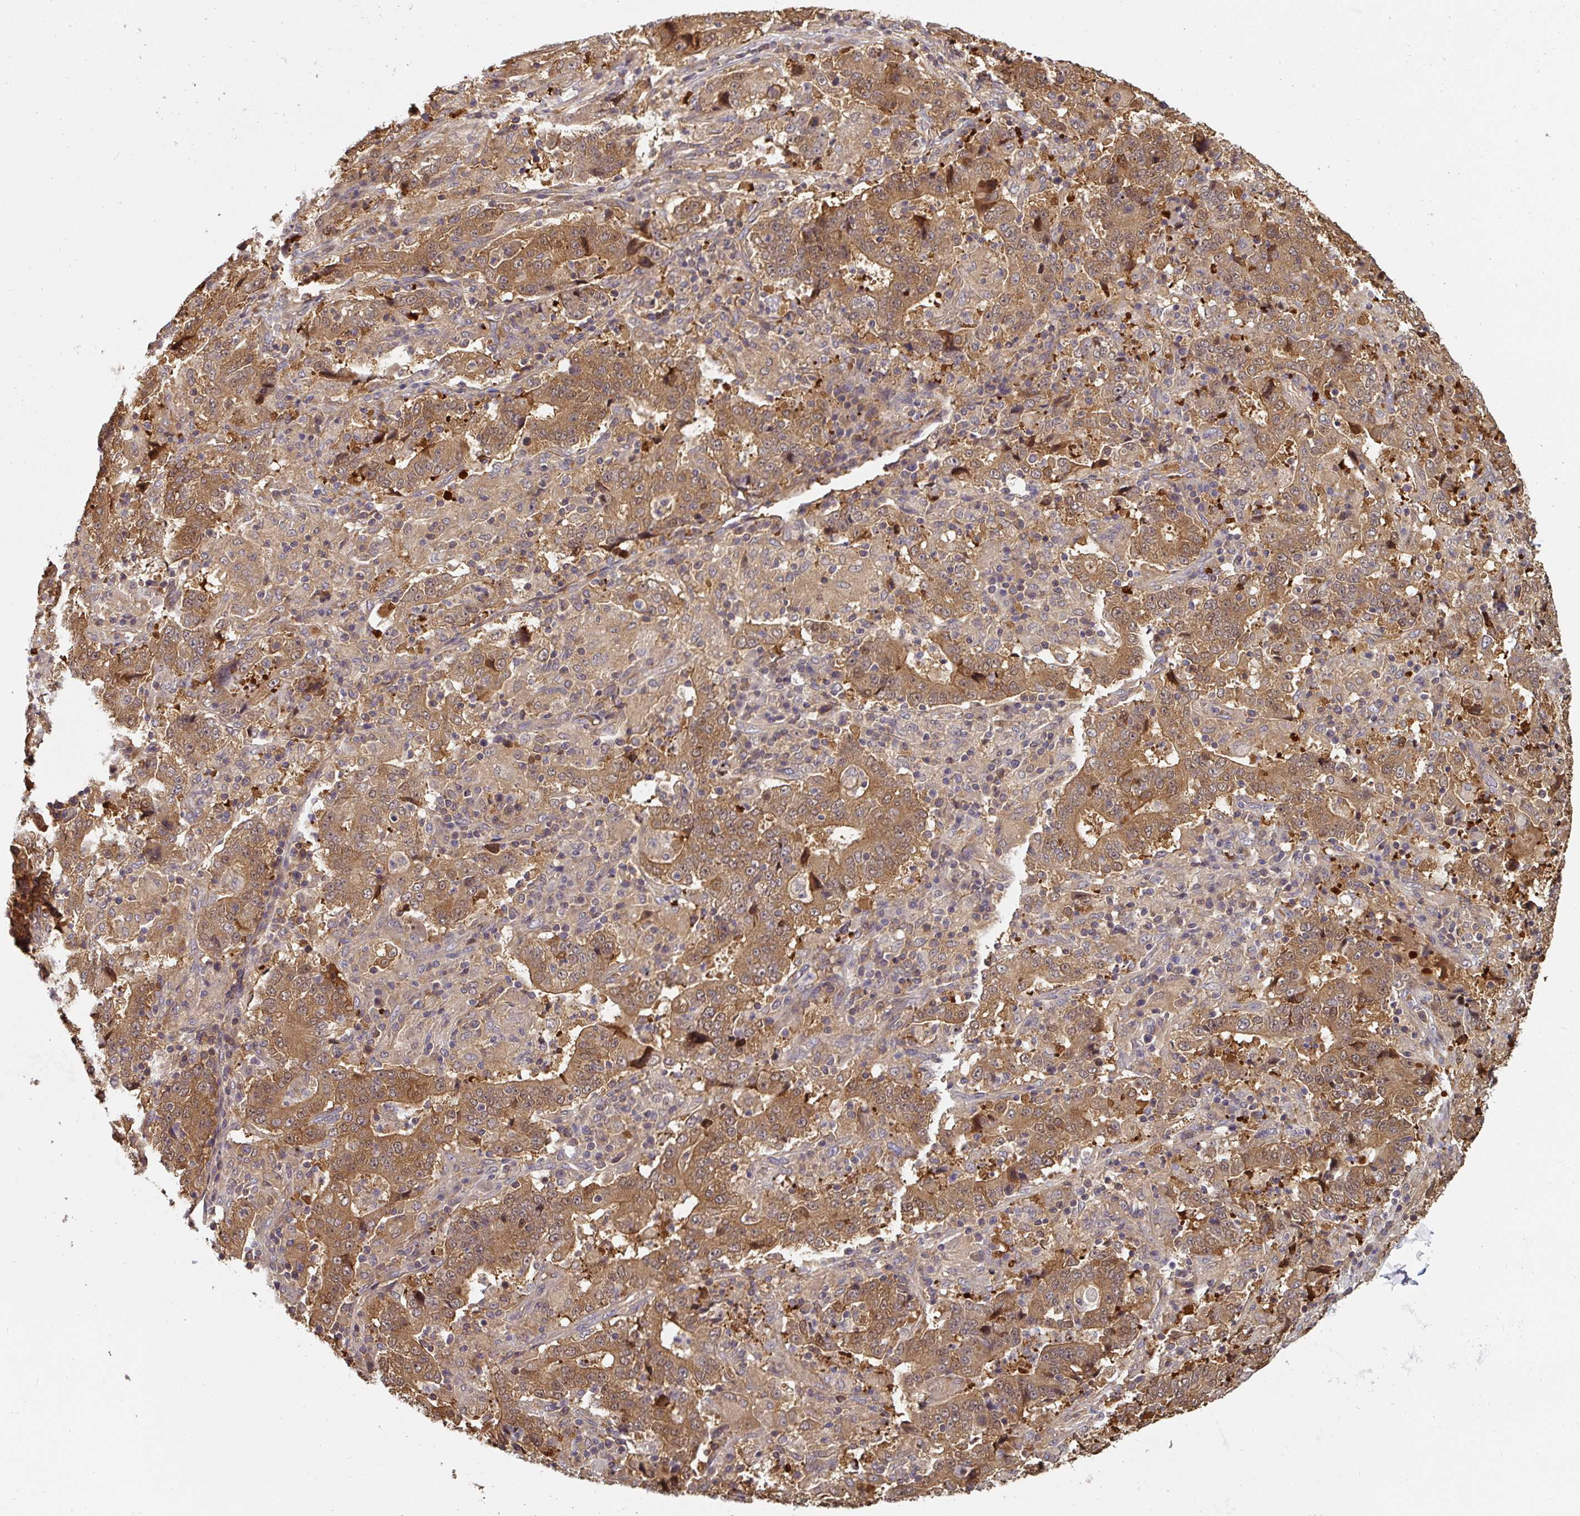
{"staining": {"intensity": "moderate", "quantity": ">75%", "location": "cytoplasmic/membranous,nuclear"}, "tissue": "stomach cancer", "cell_type": "Tumor cells", "image_type": "cancer", "snomed": [{"axis": "morphology", "description": "Normal tissue, NOS"}, {"axis": "morphology", "description": "Adenocarcinoma, NOS"}, {"axis": "topography", "description": "Stomach, upper"}, {"axis": "topography", "description": "Stomach"}], "caption": "This is a micrograph of immunohistochemistry staining of stomach cancer, which shows moderate staining in the cytoplasmic/membranous and nuclear of tumor cells.", "gene": "ST13", "patient": {"sex": "male", "age": 59}}